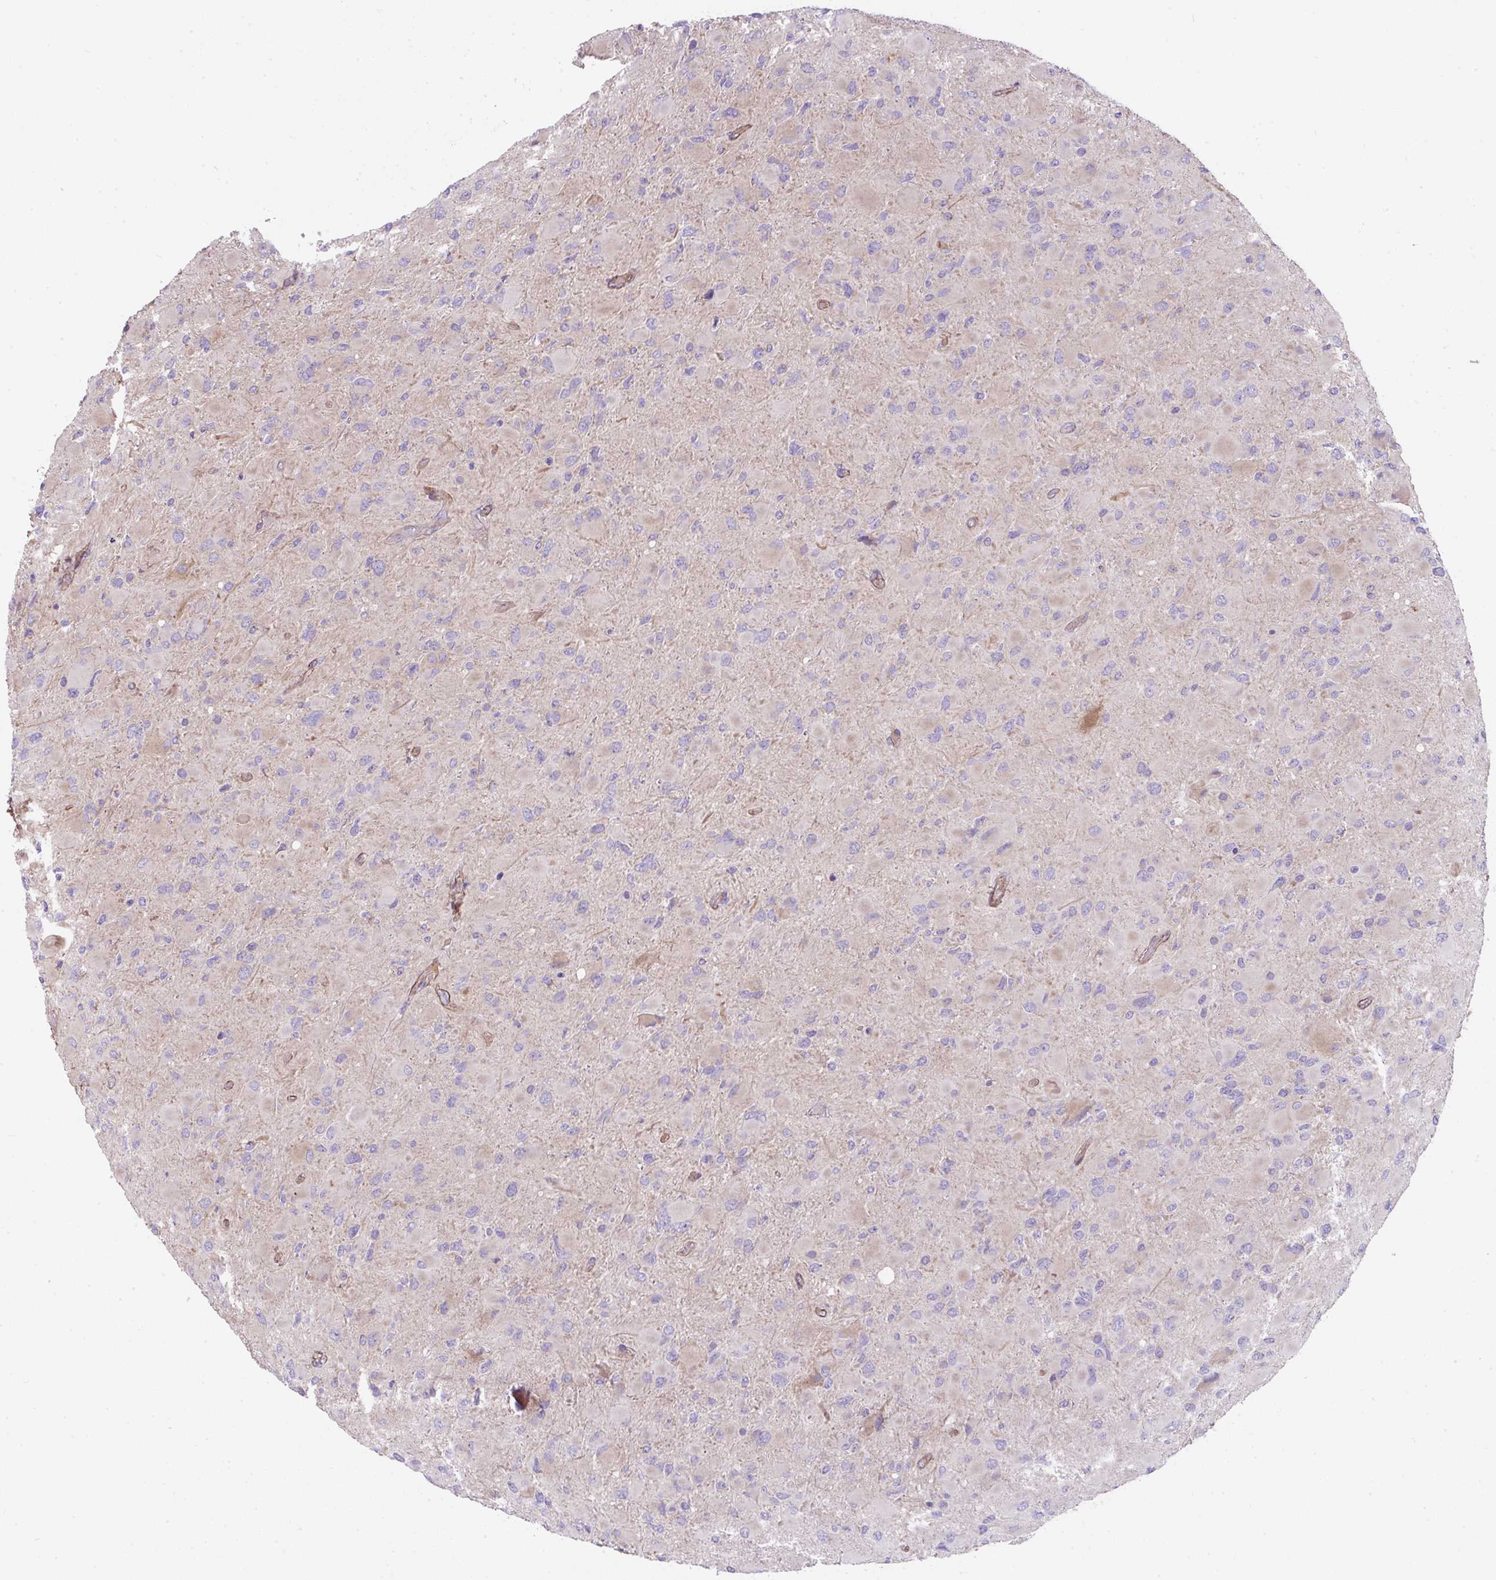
{"staining": {"intensity": "negative", "quantity": "none", "location": "none"}, "tissue": "glioma", "cell_type": "Tumor cells", "image_type": "cancer", "snomed": [{"axis": "morphology", "description": "Glioma, malignant, High grade"}, {"axis": "topography", "description": "Cerebral cortex"}], "caption": "The image displays no staining of tumor cells in glioma.", "gene": "ANKUB1", "patient": {"sex": "female", "age": 36}}